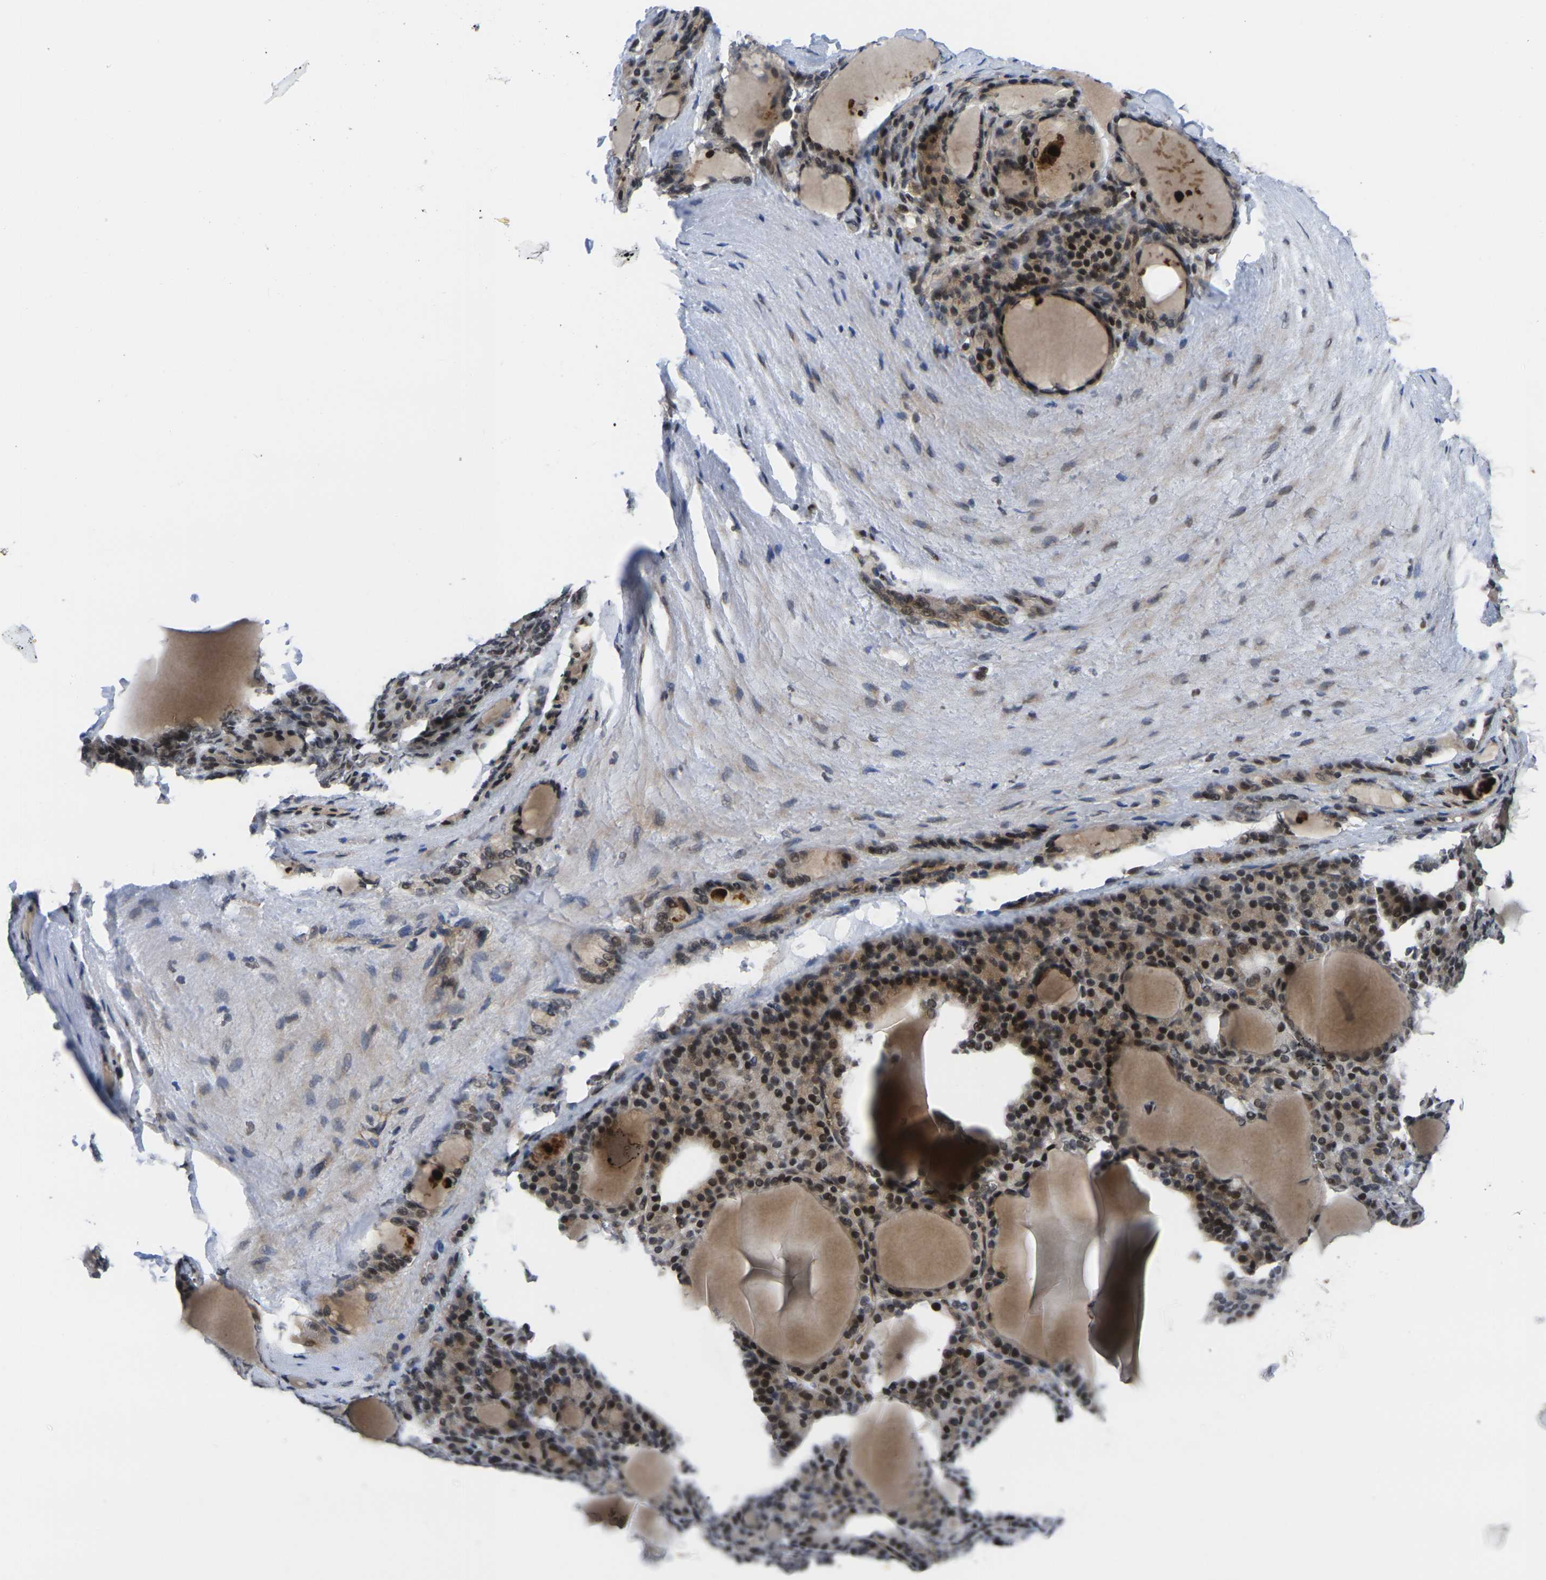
{"staining": {"intensity": "strong", "quantity": ">75%", "location": "nuclear"}, "tissue": "thyroid gland", "cell_type": "Glandular cells", "image_type": "normal", "snomed": [{"axis": "morphology", "description": "Normal tissue, NOS"}, {"axis": "topography", "description": "Thyroid gland"}], "caption": "Protein staining by IHC displays strong nuclear positivity in approximately >75% of glandular cells in normal thyroid gland.", "gene": "RBM7", "patient": {"sex": "female", "age": 28}}